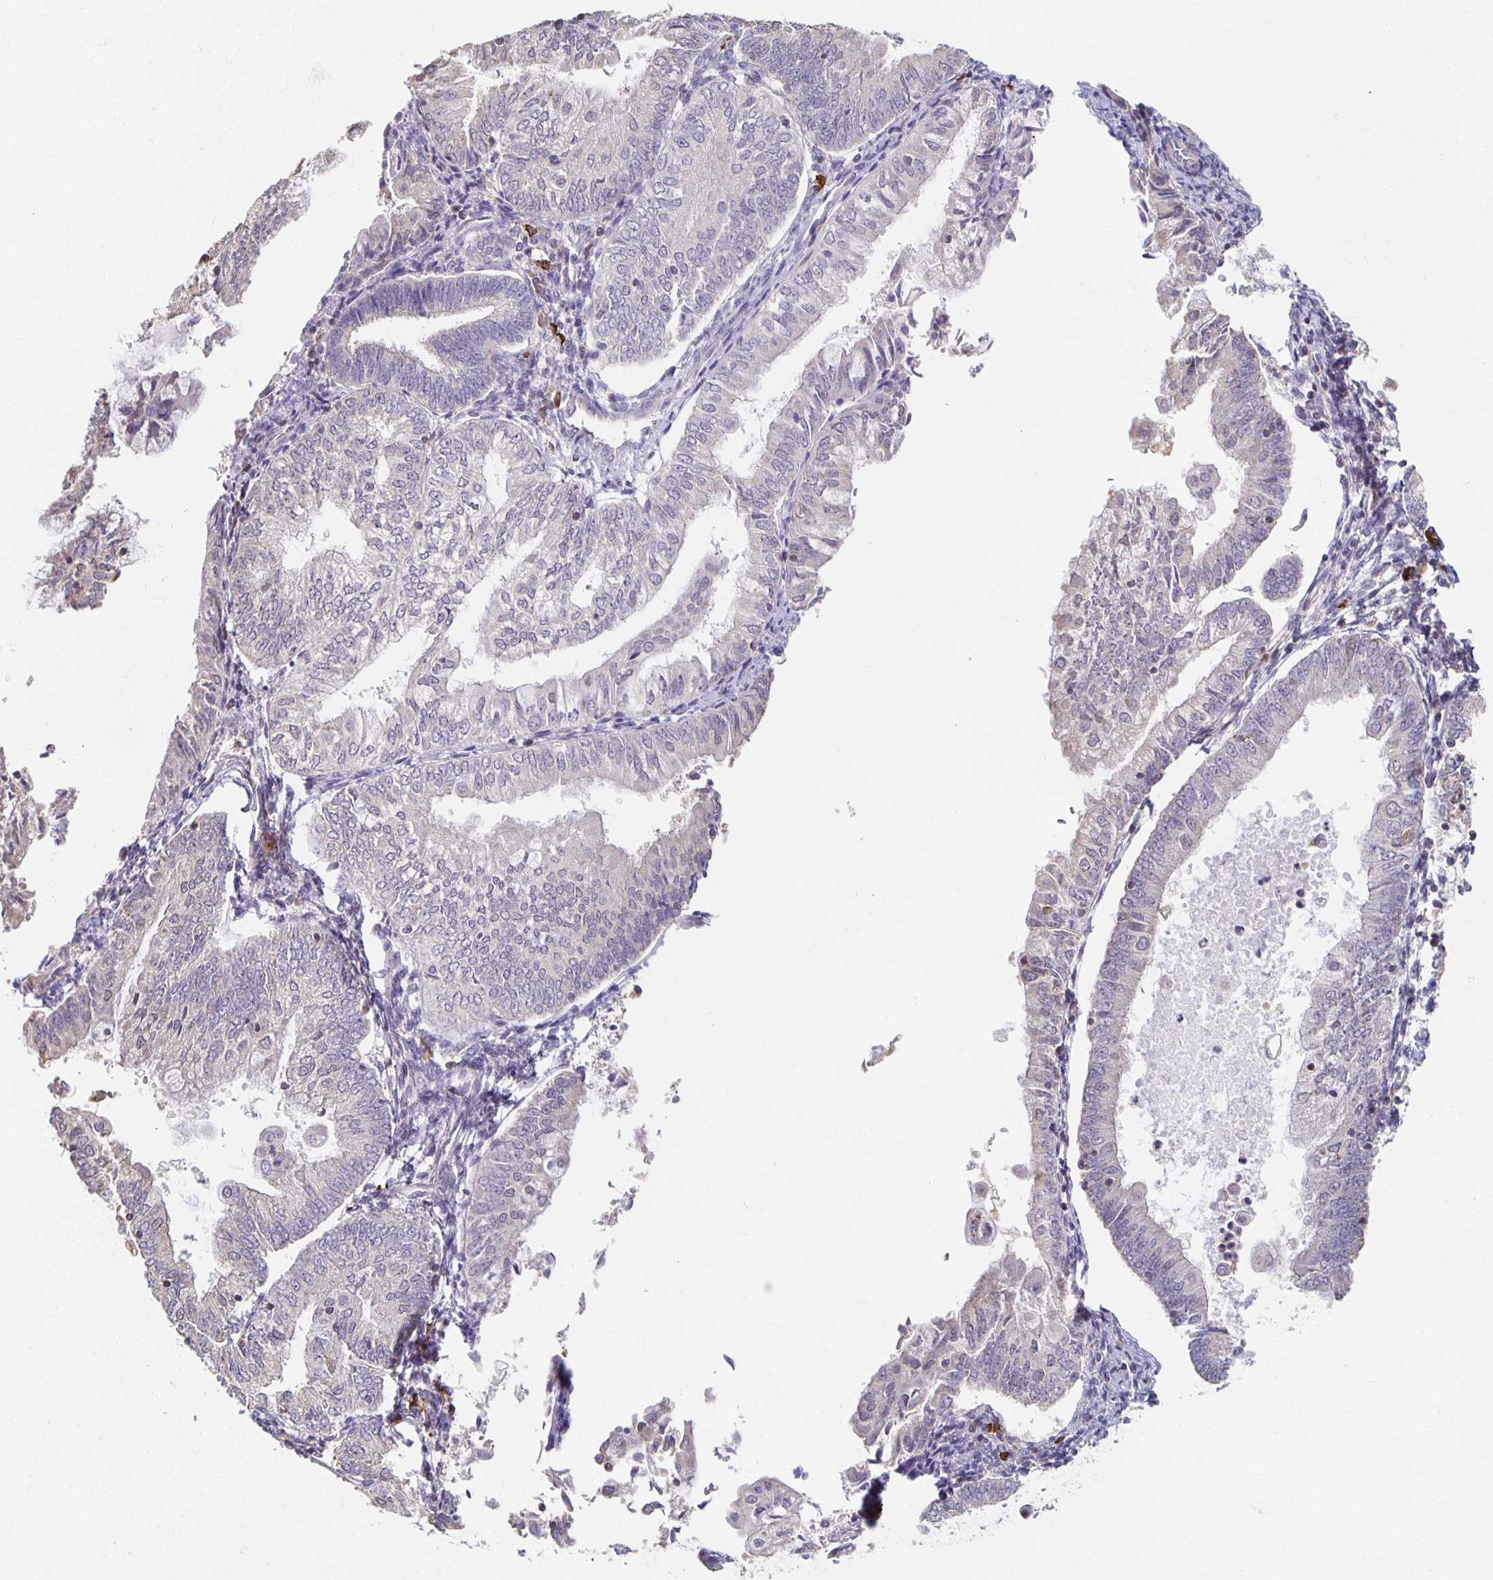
{"staining": {"intensity": "negative", "quantity": "none", "location": "none"}, "tissue": "endometrial cancer", "cell_type": "Tumor cells", "image_type": "cancer", "snomed": [{"axis": "morphology", "description": "Adenocarcinoma, NOS"}, {"axis": "topography", "description": "Endometrium"}], "caption": "Immunohistochemistry micrograph of human endometrial cancer (adenocarcinoma) stained for a protein (brown), which exhibits no positivity in tumor cells.", "gene": "ZNF692", "patient": {"sex": "female", "age": 55}}